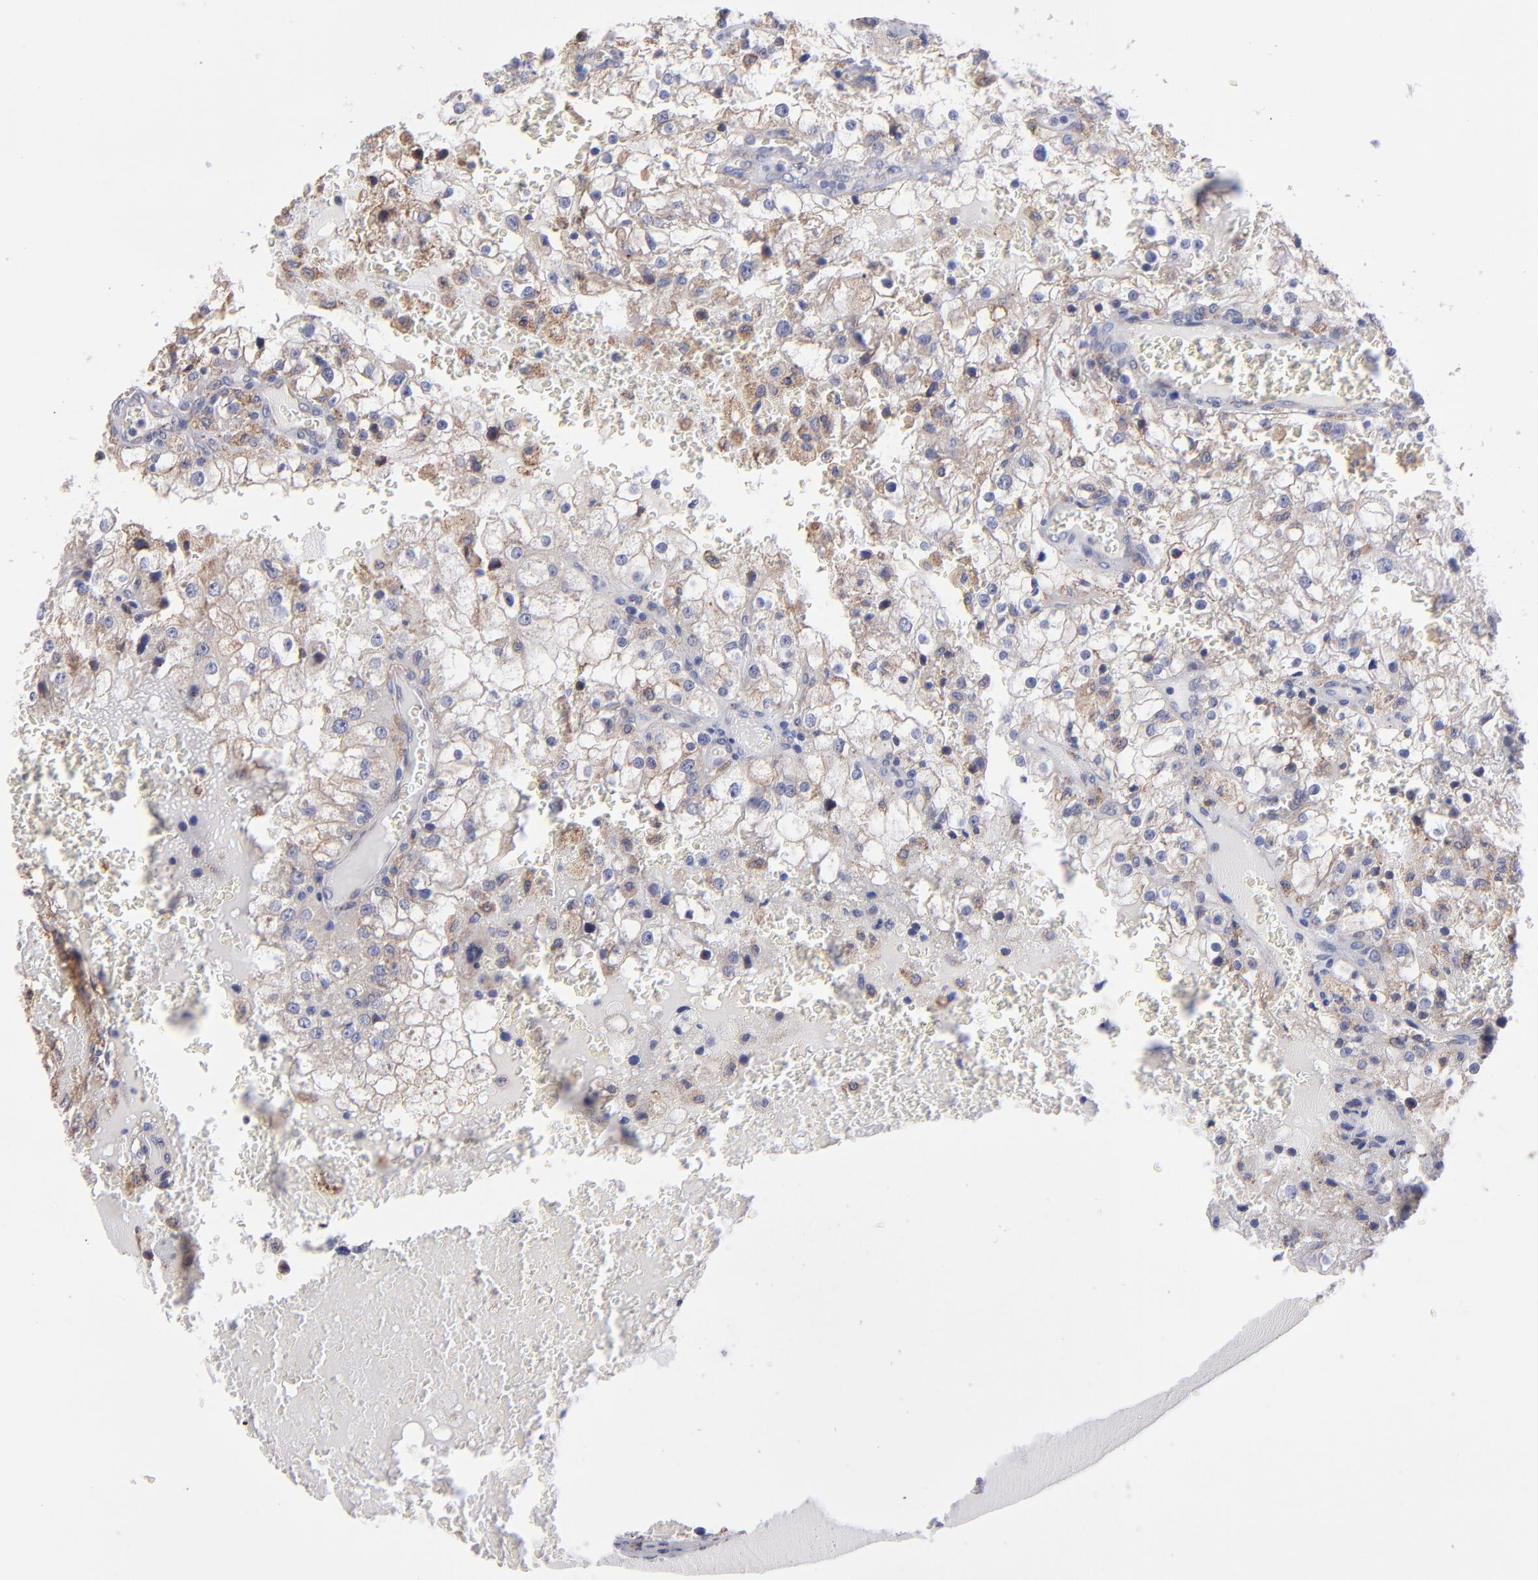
{"staining": {"intensity": "weak", "quantity": "25%-75%", "location": "cytoplasmic/membranous"}, "tissue": "renal cancer", "cell_type": "Tumor cells", "image_type": "cancer", "snomed": [{"axis": "morphology", "description": "Adenocarcinoma, NOS"}, {"axis": "topography", "description": "Kidney"}], "caption": "IHC micrograph of human adenocarcinoma (renal) stained for a protein (brown), which exhibits low levels of weak cytoplasmic/membranous staining in about 25%-75% of tumor cells.", "gene": "MFGE8", "patient": {"sex": "female", "age": 74}}